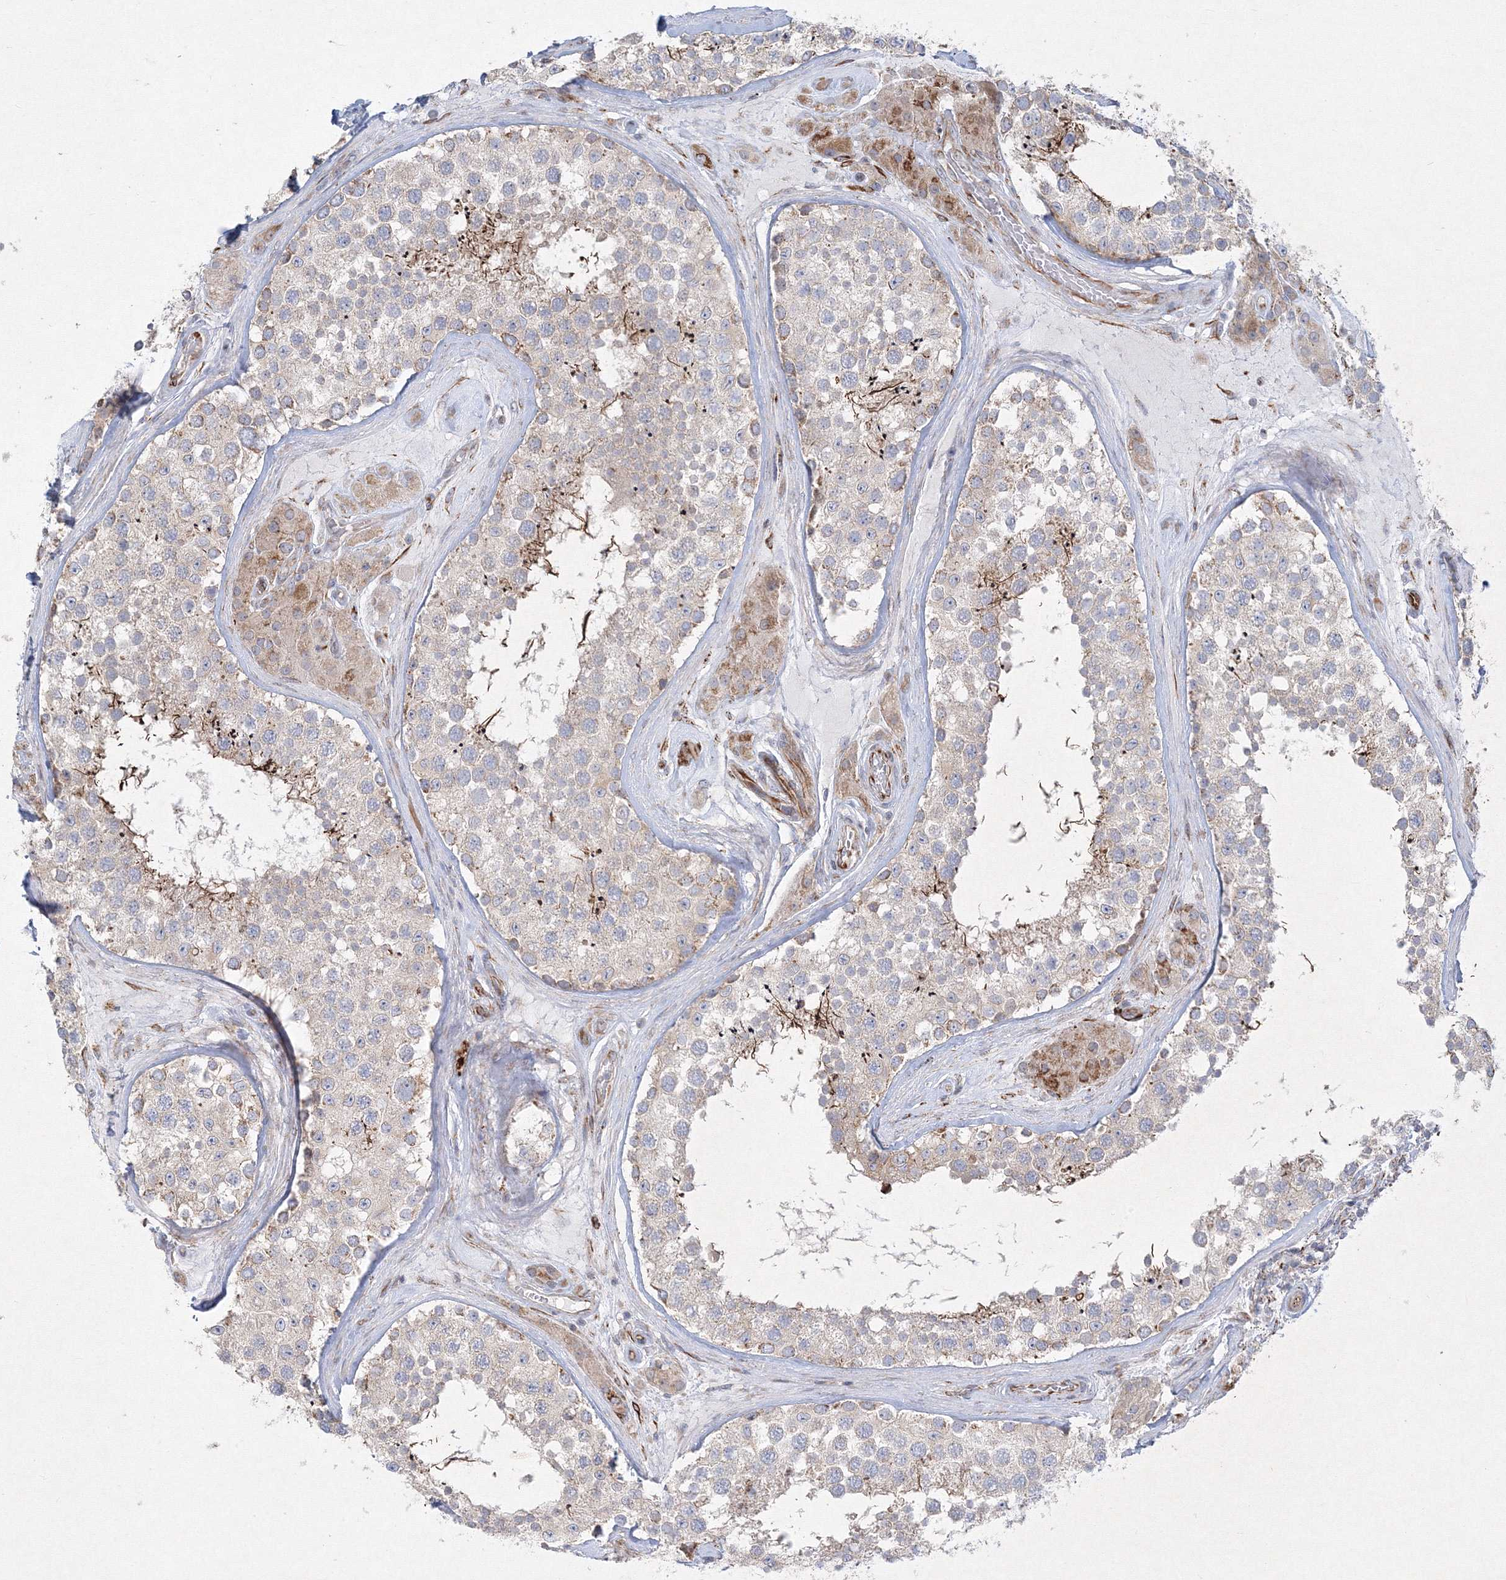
{"staining": {"intensity": "moderate", "quantity": "<25%", "location": "cytoplasmic/membranous"}, "tissue": "testis", "cell_type": "Cells in seminiferous ducts", "image_type": "normal", "snomed": [{"axis": "morphology", "description": "Normal tissue, NOS"}, {"axis": "topography", "description": "Testis"}], "caption": "Immunohistochemistry (IHC) micrograph of normal human testis stained for a protein (brown), which demonstrates low levels of moderate cytoplasmic/membranous expression in approximately <25% of cells in seminiferous ducts.", "gene": "WDR49", "patient": {"sex": "male", "age": 46}}